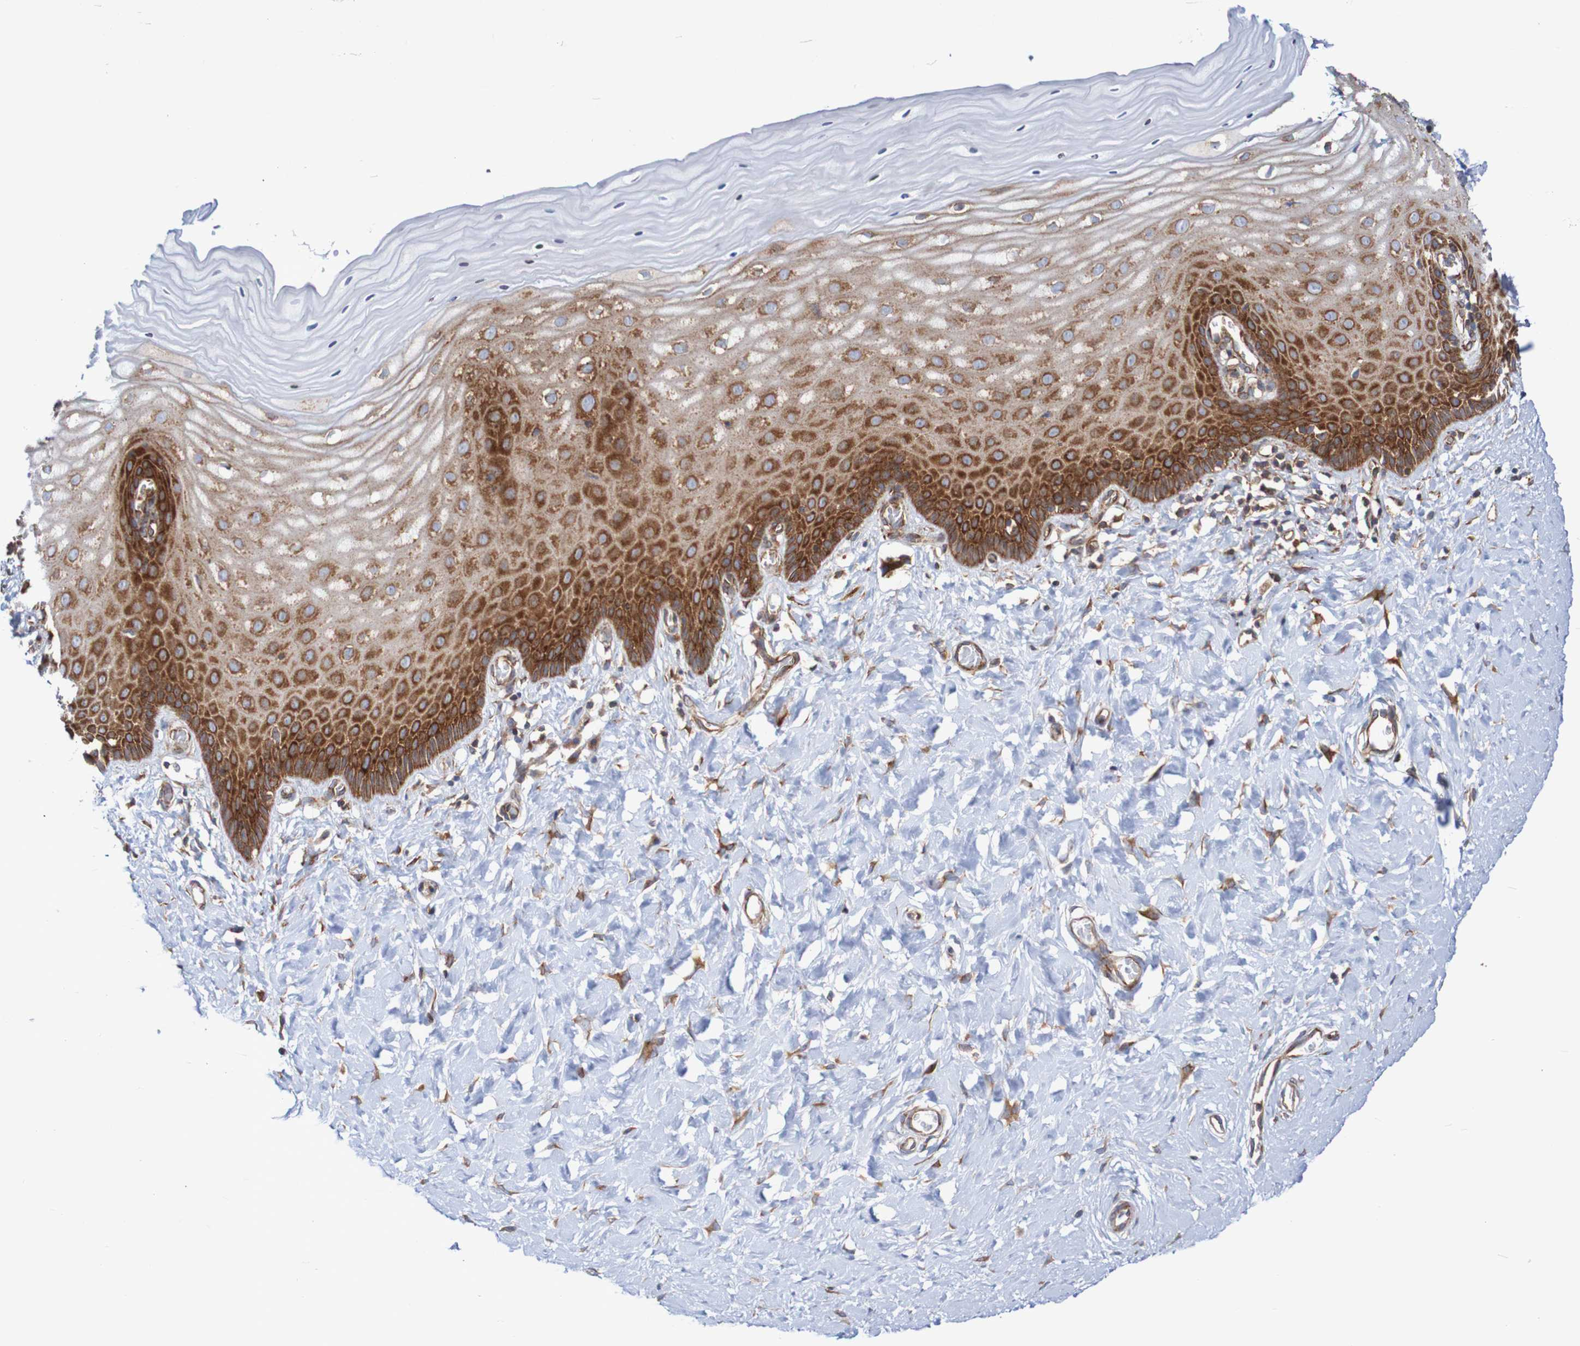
{"staining": {"intensity": "moderate", "quantity": ">75%", "location": "cytoplasmic/membranous"}, "tissue": "cervix", "cell_type": "Glandular cells", "image_type": "normal", "snomed": [{"axis": "morphology", "description": "Normal tissue, NOS"}, {"axis": "topography", "description": "Cervix"}], "caption": "This is a photomicrograph of immunohistochemistry staining of unremarkable cervix, which shows moderate expression in the cytoplasmic/membranous of glandular cells.", "gene": "FXR2", "patient": {"sex": "female", "age": 55}}